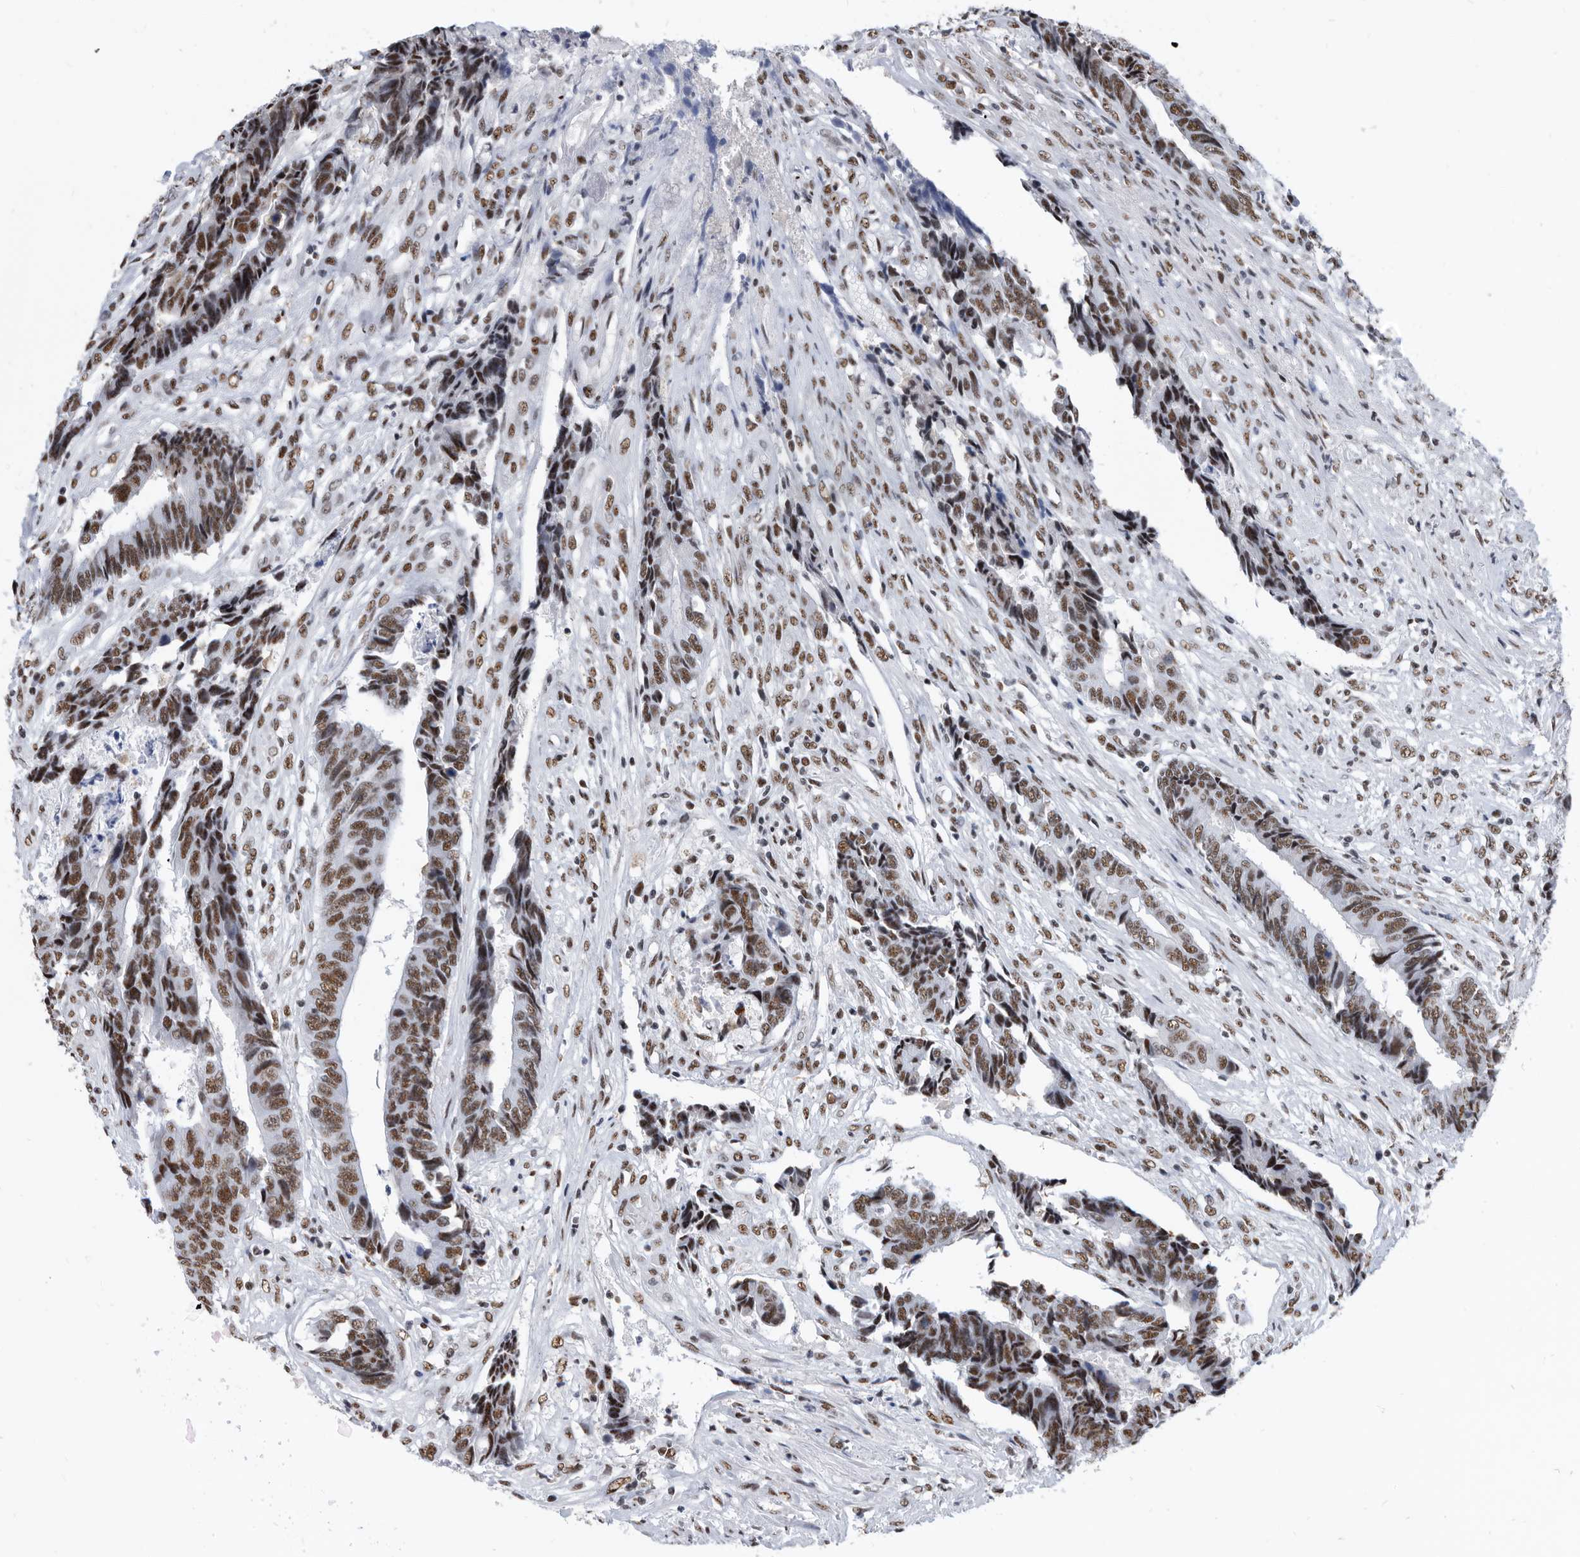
{"staining": {"intensity": "moderate", "quantity": ">75%", "location": "nuclear"}, "tissue": "colorectal cancer", "cell_type": "Tumor cells", "image_type": "cancer", "snomed": [{"axis": "morphology", "description": "Adenocarcinoma, NOS"}, {"axis": "topography", "description": "Rectum"}], "caption": "Immunohistochemistry (IHC) photomicrograph of human colorectal cancer stained for a protein (brown), which shows medium levels of moderate nuclear positivity in about >75% of tumor cells.", "gene": "SF3A1", "patient": {"sex": "male", "age": 84}}